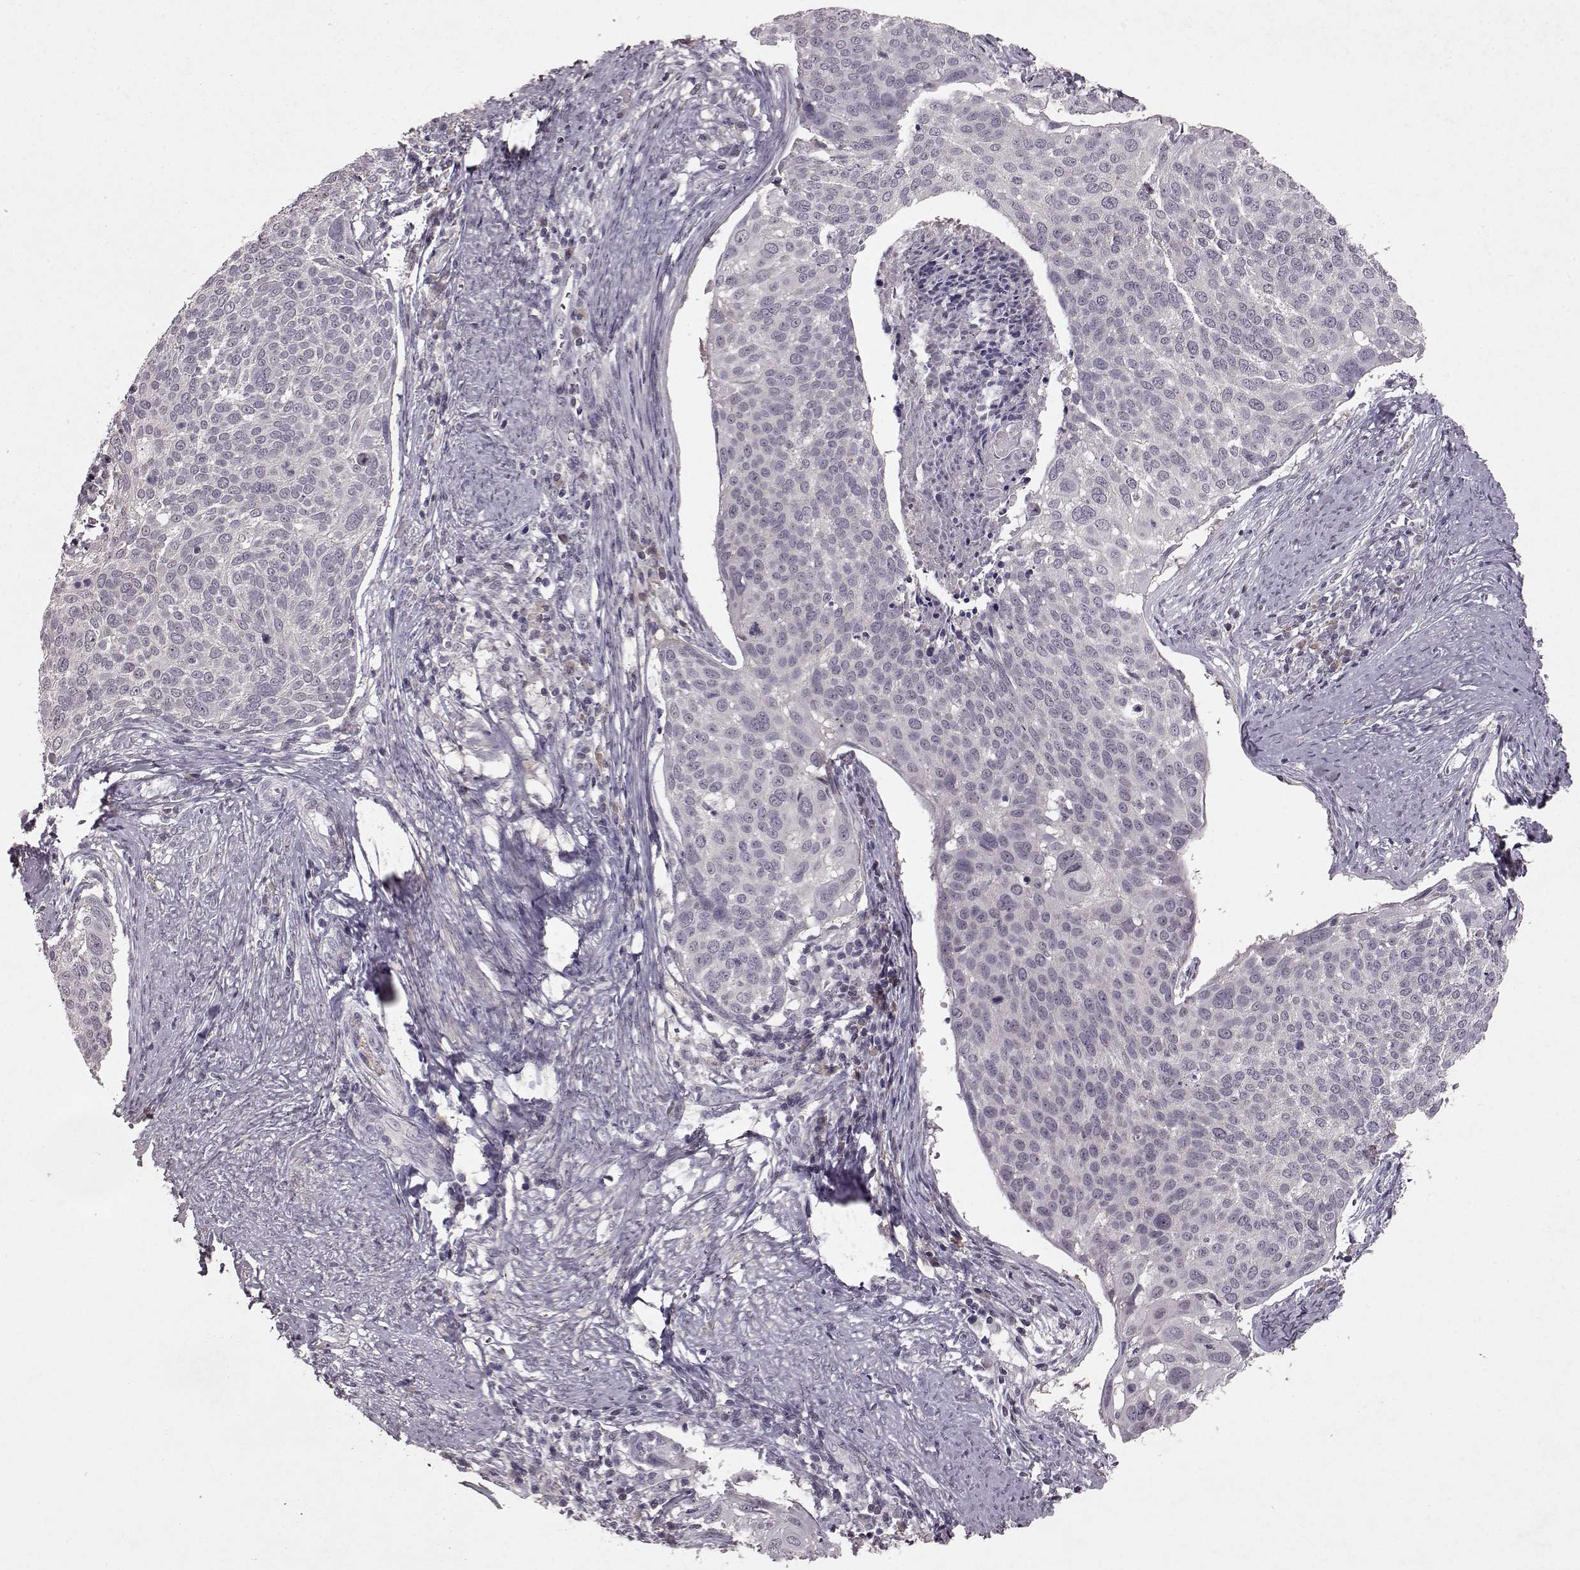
{"staining": {"intensity": "negative", "quantity": "none", "location": "none"}, "tissue": "cervical cancer", "cell_type": "Tumor cells", "image_type": "cancer", "snomed": [{"axis": "morphology", "description": "Squamous cell carcinoma, NOS"}, {"axis": "topography", "description": "Cervix"}], "caption": "This is an IHC micrograph of human cervical cancer (squamous cell carcinoma). There is no positivity in tumor cells.", "gene": "FRRS1L", "patient": {"sex": "female", "age": 39}}